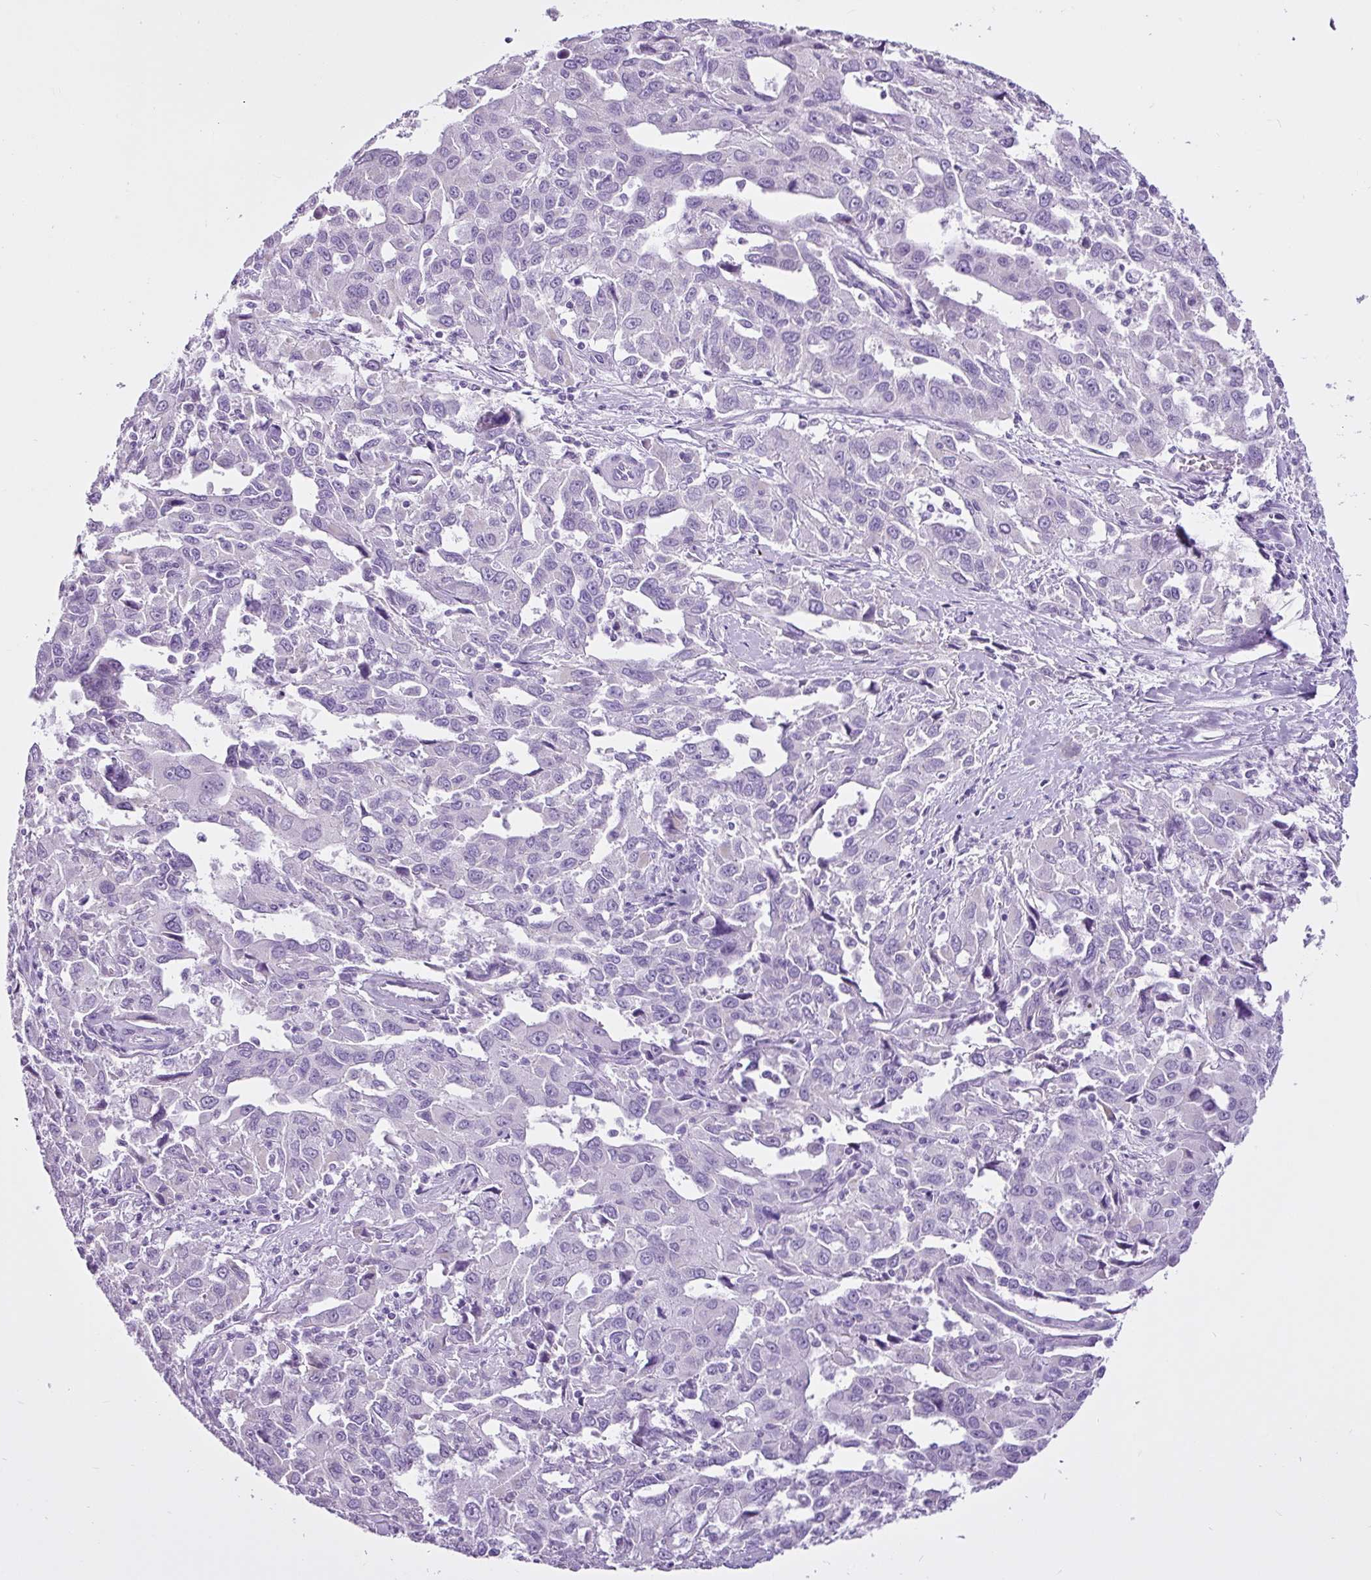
{"staining": {"intensity": "negative", "quantity": "none", "location": "none"}, "tissue": "liver cancer", "cell_type": "Tumor cells", "image_type": "cancer", "snomed": [{"axis": "morphology", "description": "Carcinoma, Hepatocellular, NOS"}, {"axis": "topography", "description": "Liver"}], "caption": "Photomicrograph shows no protein staining in tumor cells of liver hepatocellular carcinoma tissue.", "gene": "LILRB4", "patient": {"sex": "male", "age": 63}}